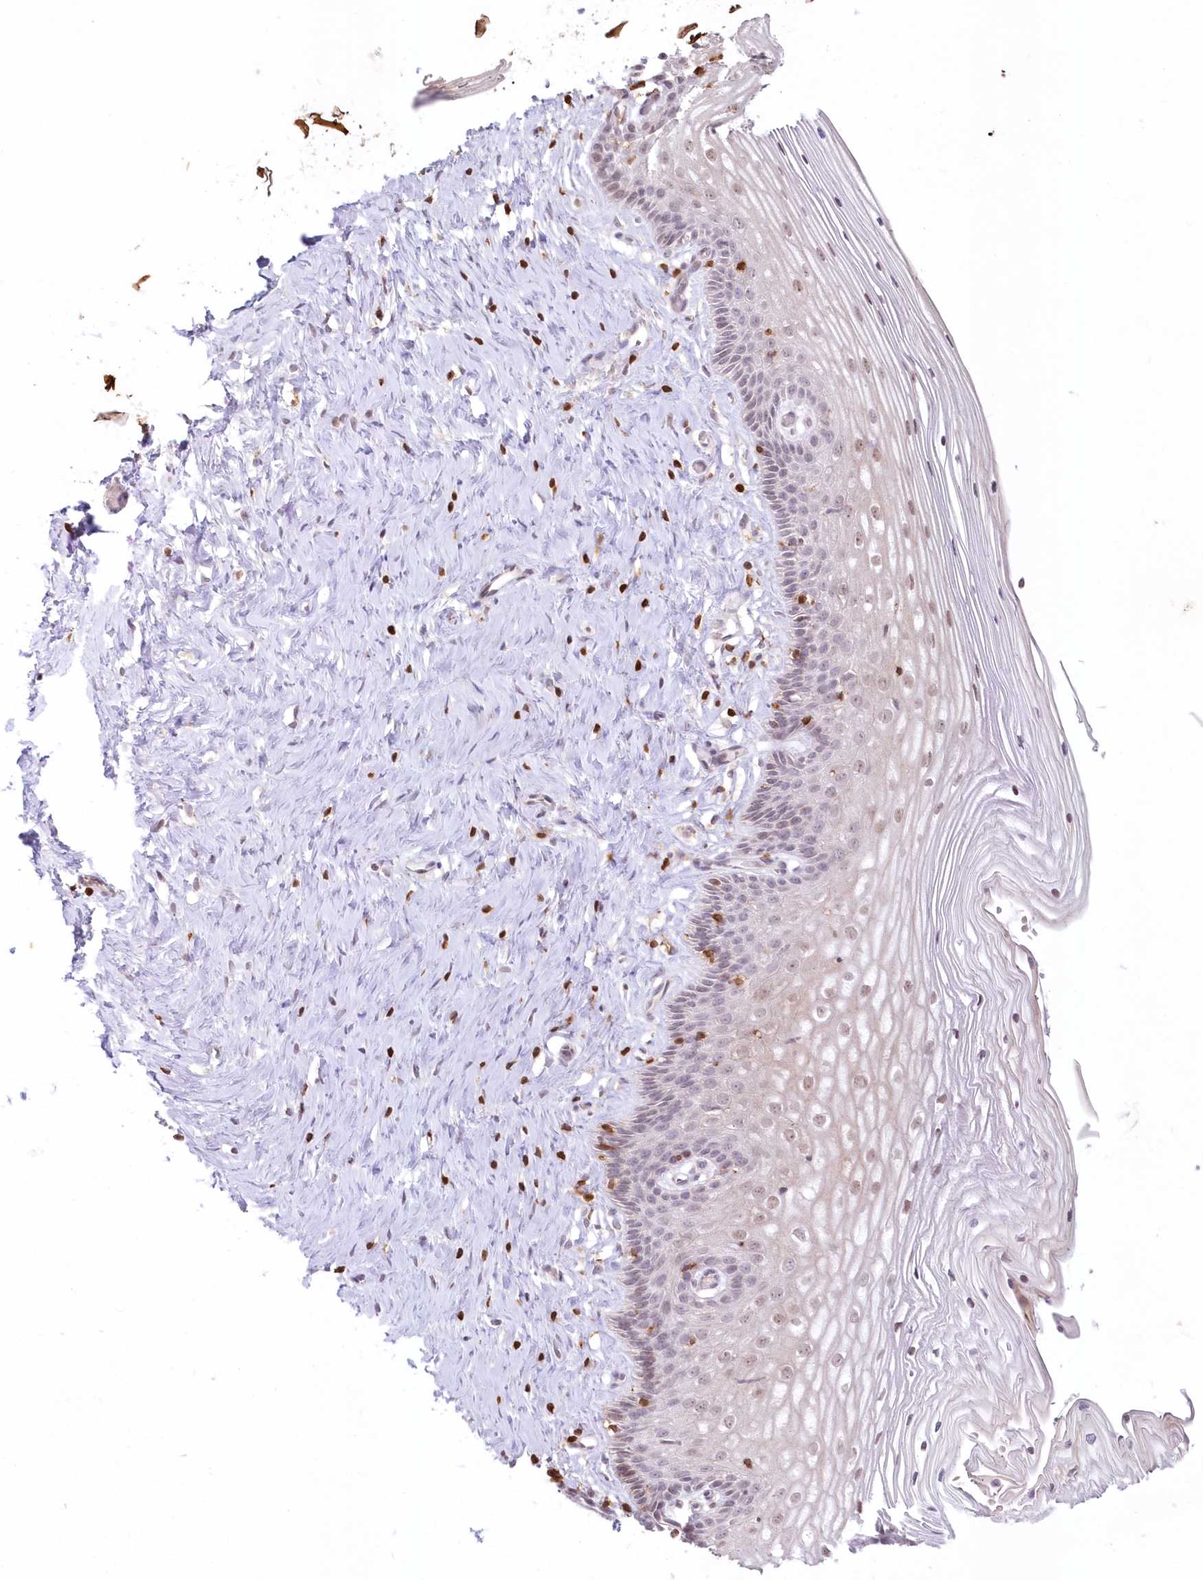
{"staining": {"intensity": "negative", "quantity": "none", "location": "none"}, "tissue": "cervix", "cell_type": "Glandular cells", "image_type": "normal", "snomed": [{"axis": "morphology", "description": "Normal tissue, NOS"}, {"axis": "topography", "description": "Cervix"}], "caption": "Glandular cells show no significant expression in normal cervix. (Immunohistochemistry, brightfield microscopy, high magnification).", "gene": "MTMR3", "patient": {"sex": "female", "age": 33}}